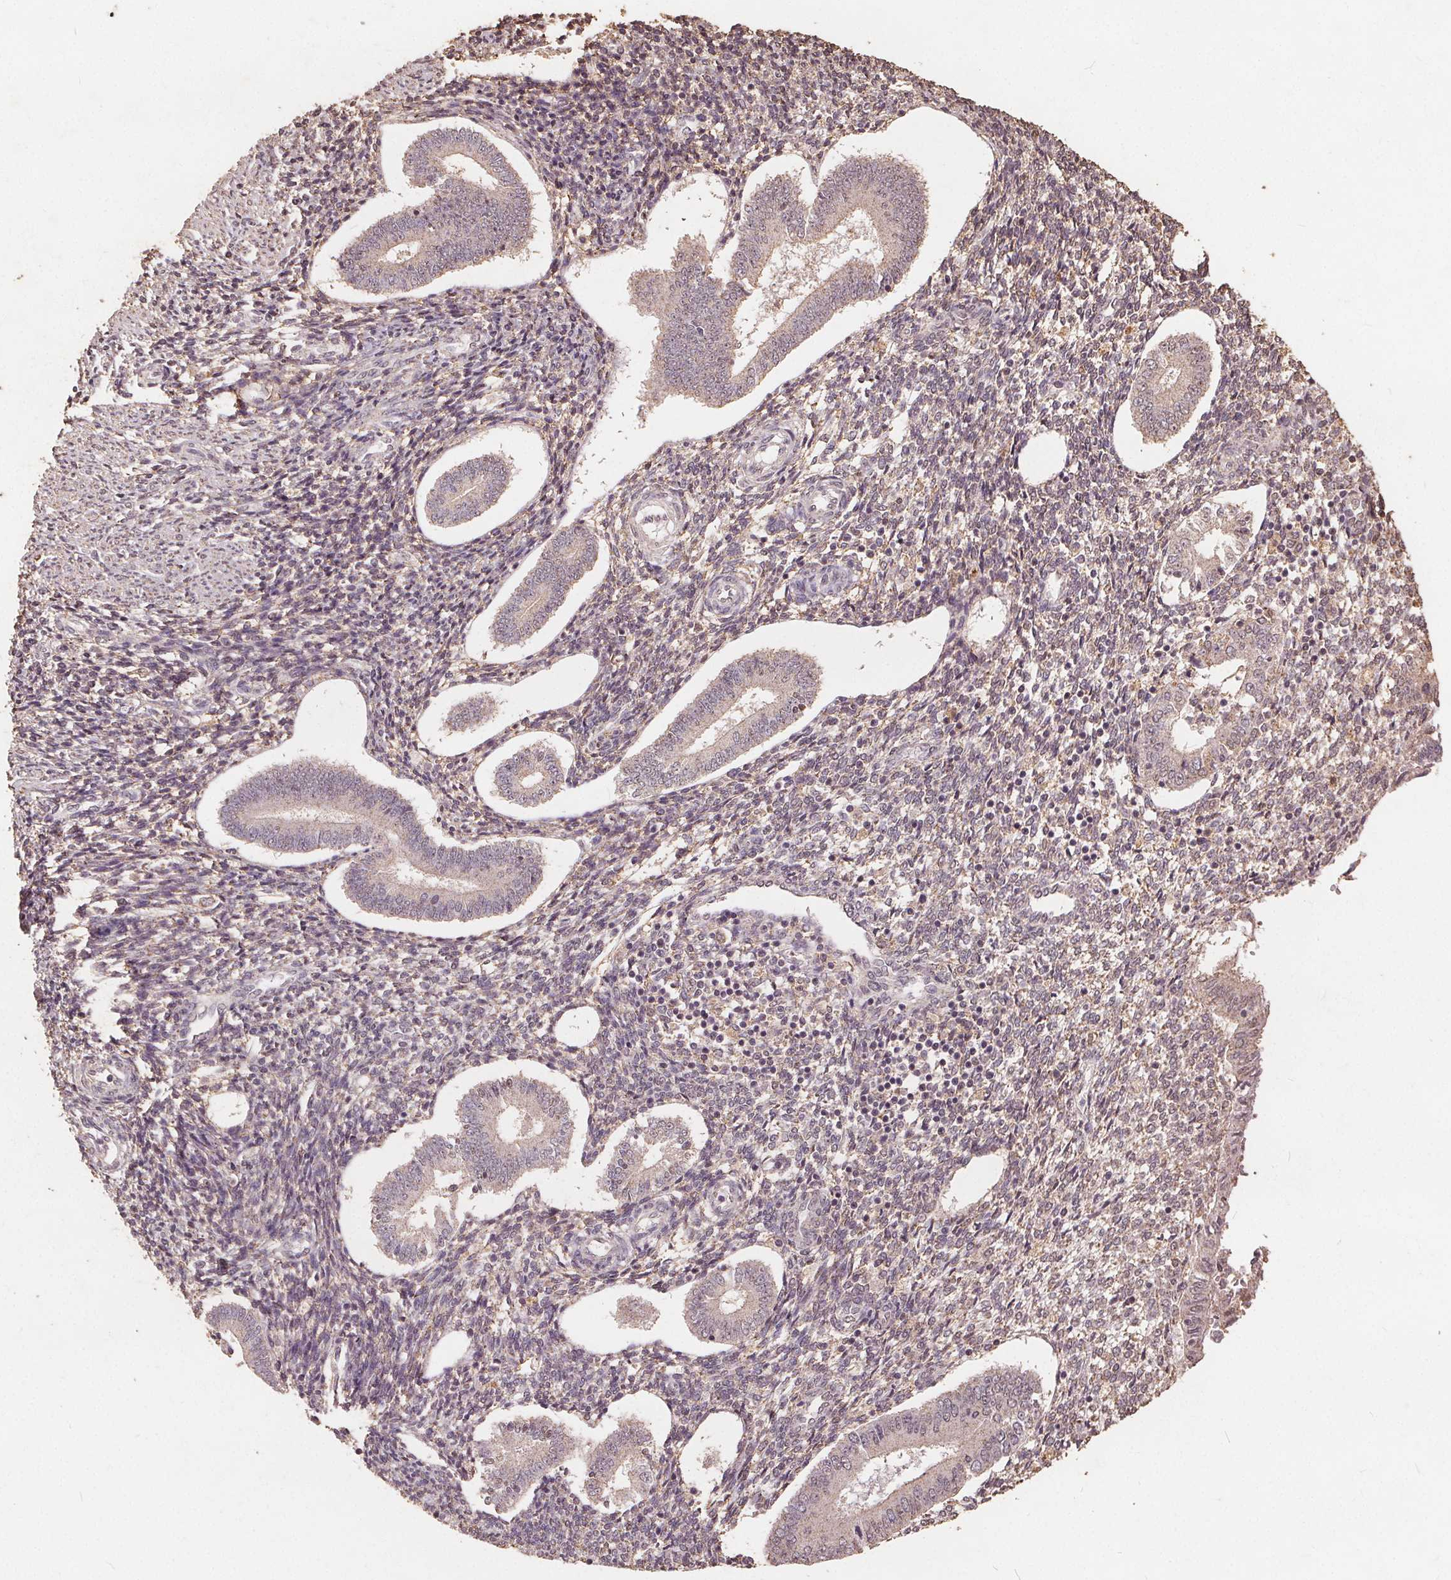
{"staining": {"intensity": "negative", "quantity": "none", "location": "none"}, "tissue": "endometrium", "cell_type": "Cells in endometrial stroma", "image_type": "normal", "snomed": [{"axis": "morphology", "description": "Normal tissue, NOS"}, {"axis": "topography", "description": "Endometrium"}], "caption": "Immunohistochemistry photomicrograph of normal endometrium: endometrium stained with DAB shows no significant protein staining in cells in endometrial stroma. Brightfield microscopy of immunohistochemistry (IHC) stained with DAB (3,3'-diaminobenzidine) (brown) and hematoxylin (blue), captured at high magnification.", "gene": "DSG3", "patient": {"sex": "female", "age": 40}}